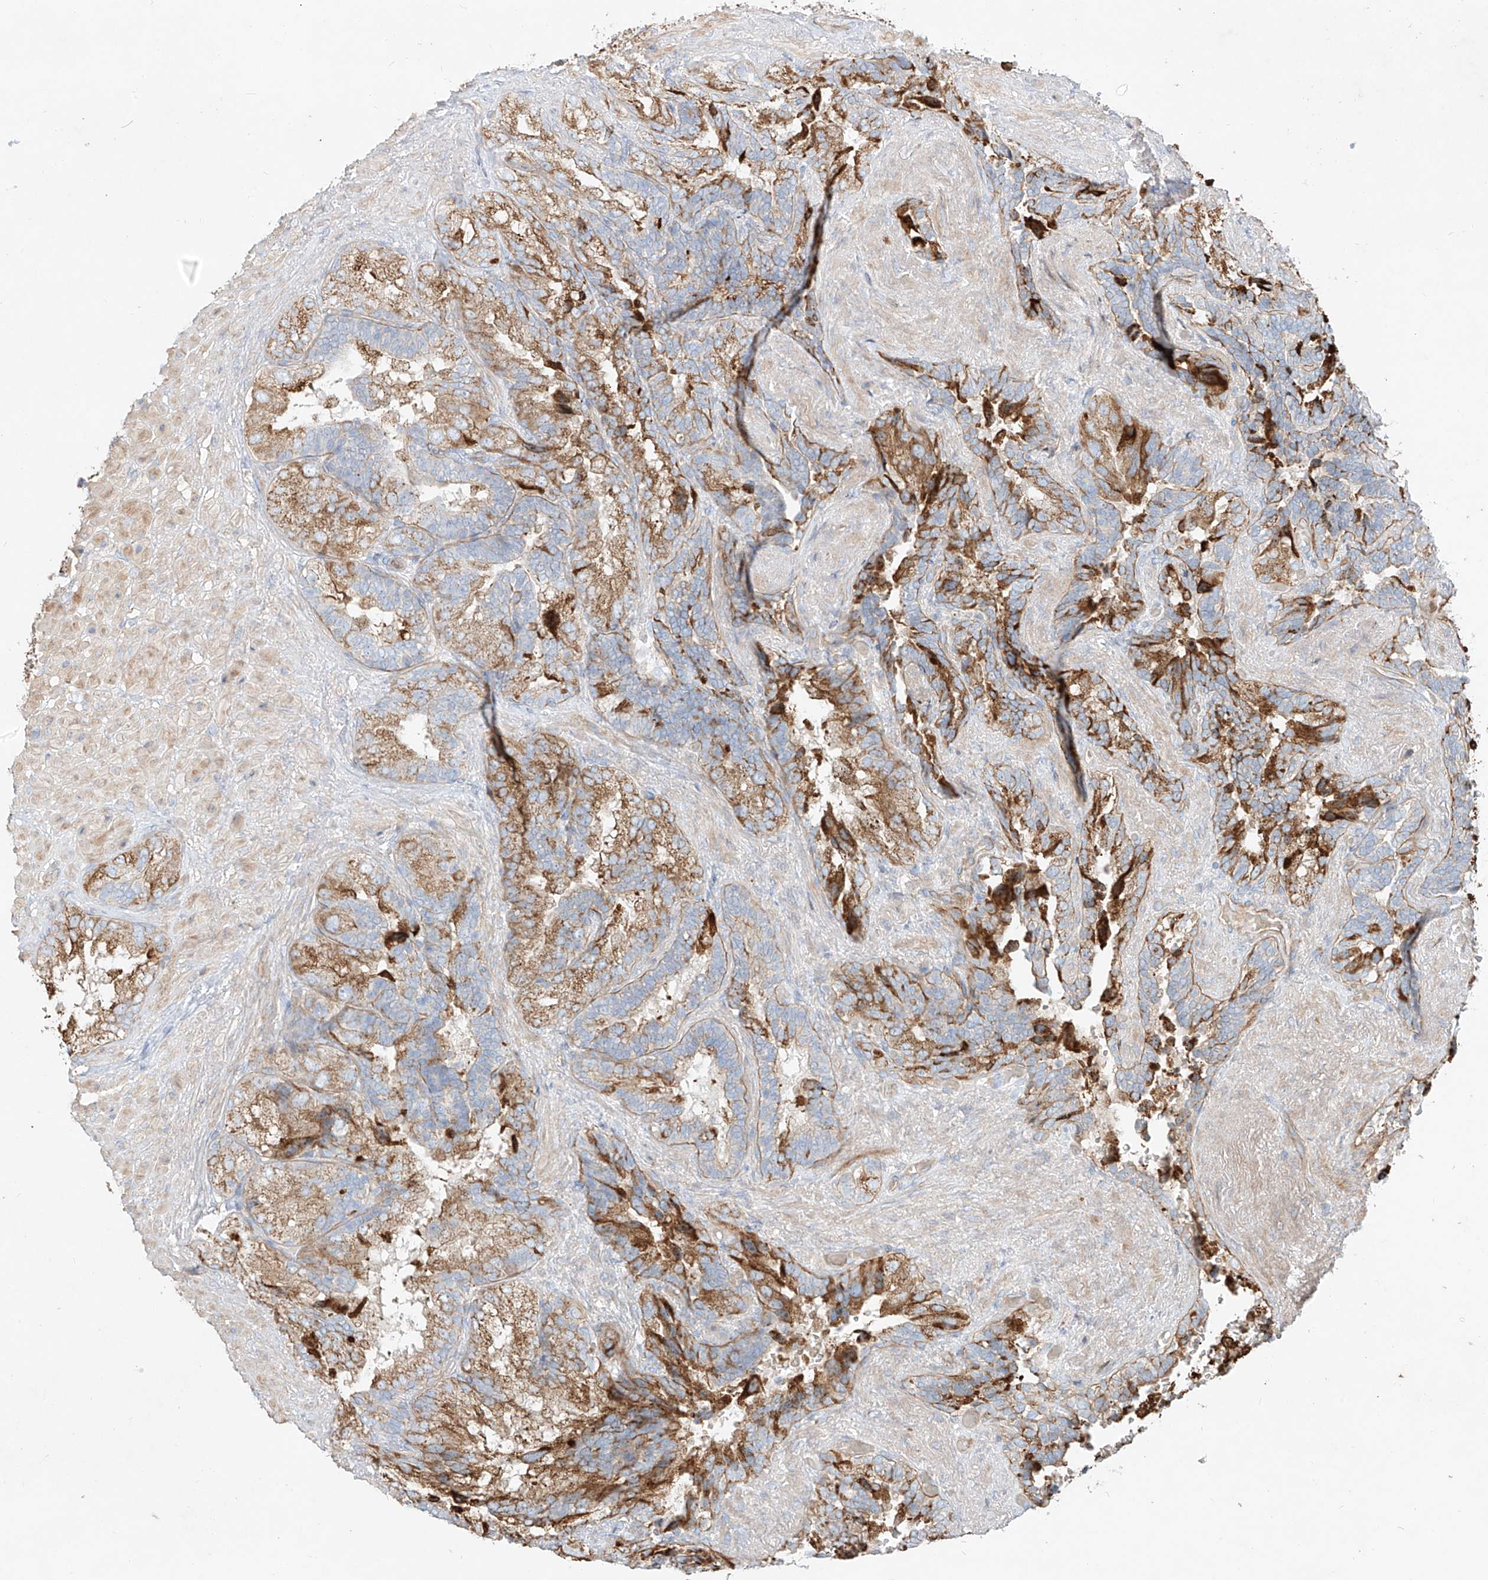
{"staining": {"intensity": "moderate", "quantity": ">75%", "location": "cytoplasmic/membranous"}, "tissue": "seminal vesicle", "cell_type": "Glandular cells", "image_type": "normal", "snomed": [{"axis": "morphology", "description": "Normal tissue, NOS"}, {"axis": "topography", "description": "Seminal veicle"}, {"axis": "topography", "description": "Peripheral nerve tissue"}], "caption": "Immunohistochemistry (IHC) photomicrograph of benign seminal vesicle: seminal vesicle stained using immunohistochemistry (IHC) exhibits medium levels of moderate protein expression localized specifically in the cytoplasmic/membranous of glandular cells, appearing as a cytoplasmic/membranous brown color.", "gene": "AJM1", "patient": {"sex": "male", "age": 63}}